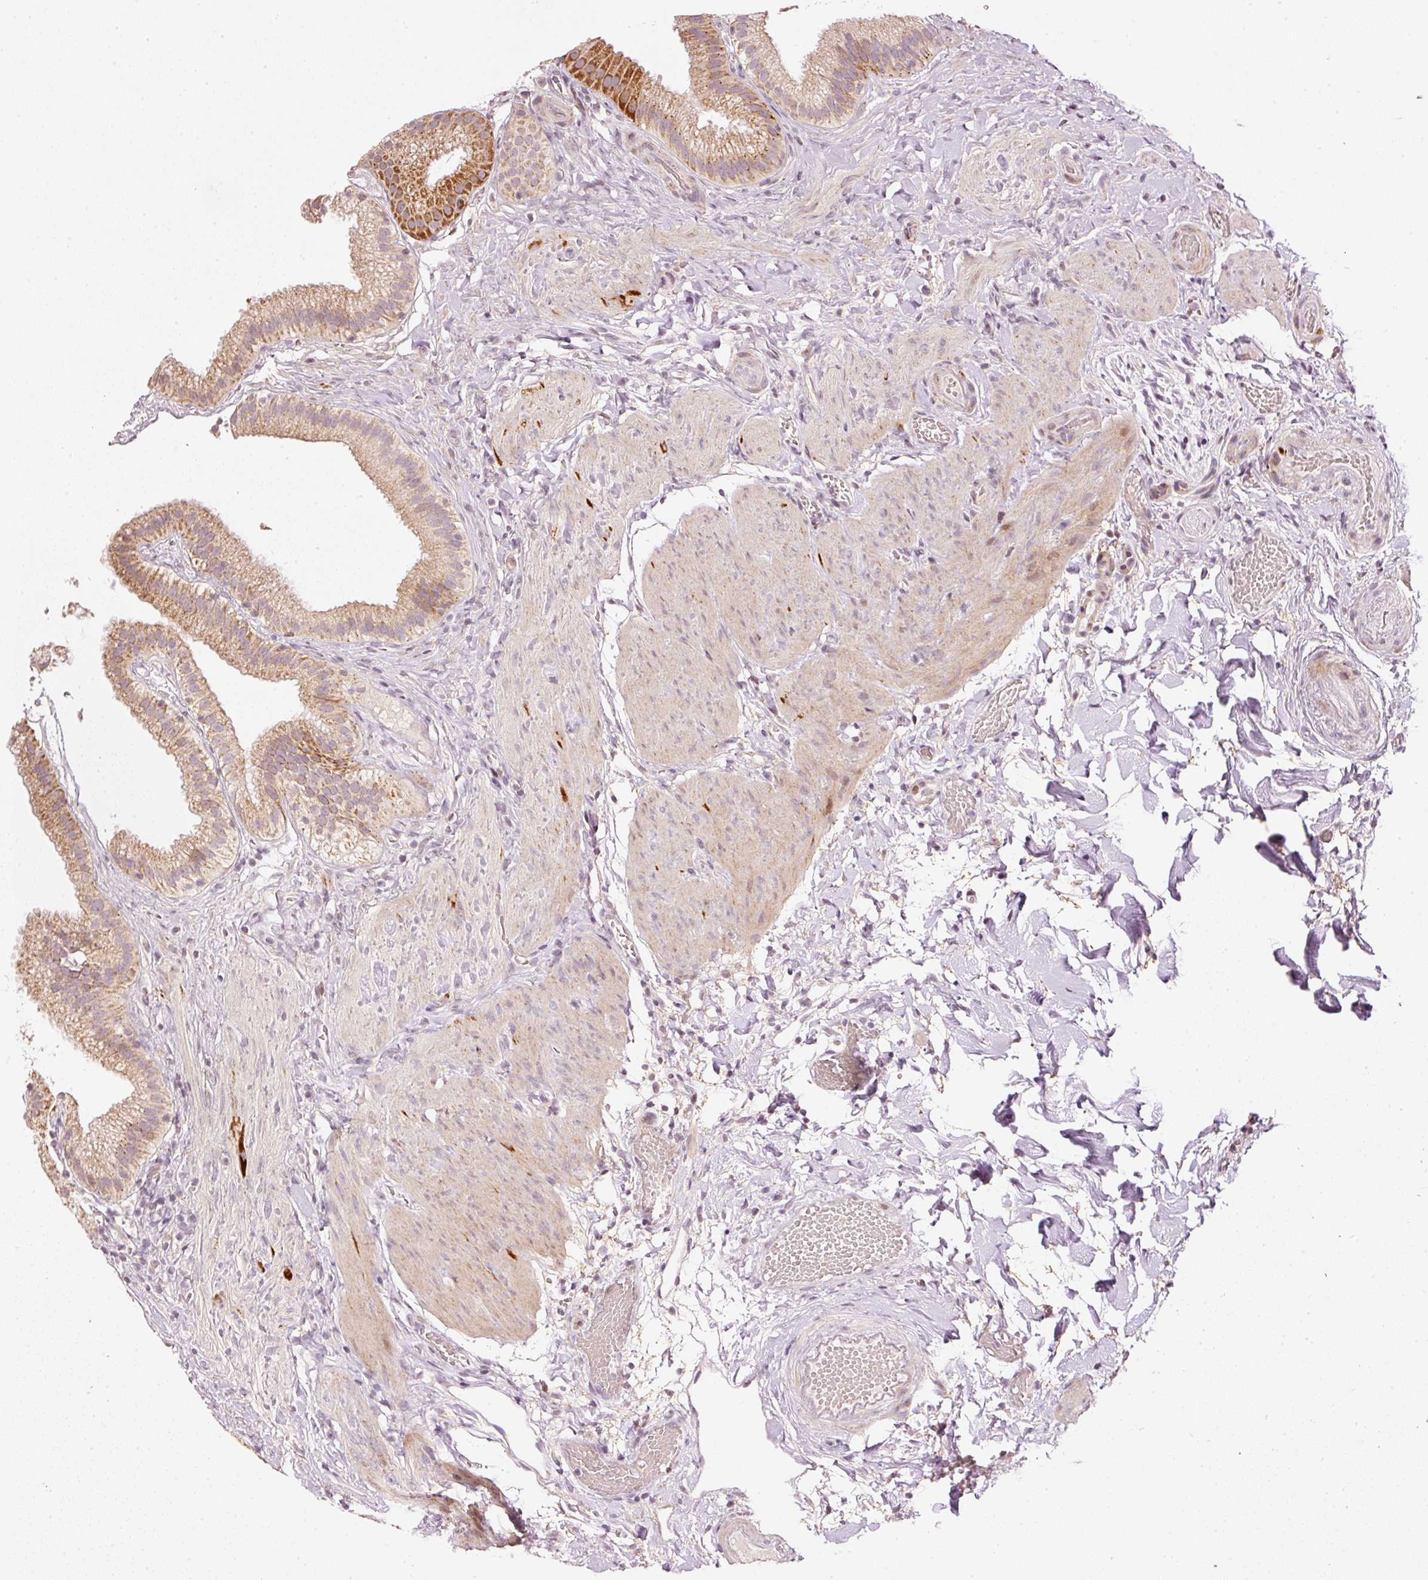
{"staining": {"intensity": "strong", "quantity": "<25%", "location": "cytoplasmic/membranous"}, "tissue": "gallbladder", "cell_type": "Glandular cells", "image_type": "normal", "snomed": [{"axis": "morphology", "description": "Normal tissue, NOS"}, {"axis": "topography", "description": "Gallbladder"}], "caption": "The immunohistochemical stain shows strong cytoplasmic/membranous expression in glandular cells of normal gallbladder.", "gene": "TOB2", "patient": {"sex": "female", "age": 63}}